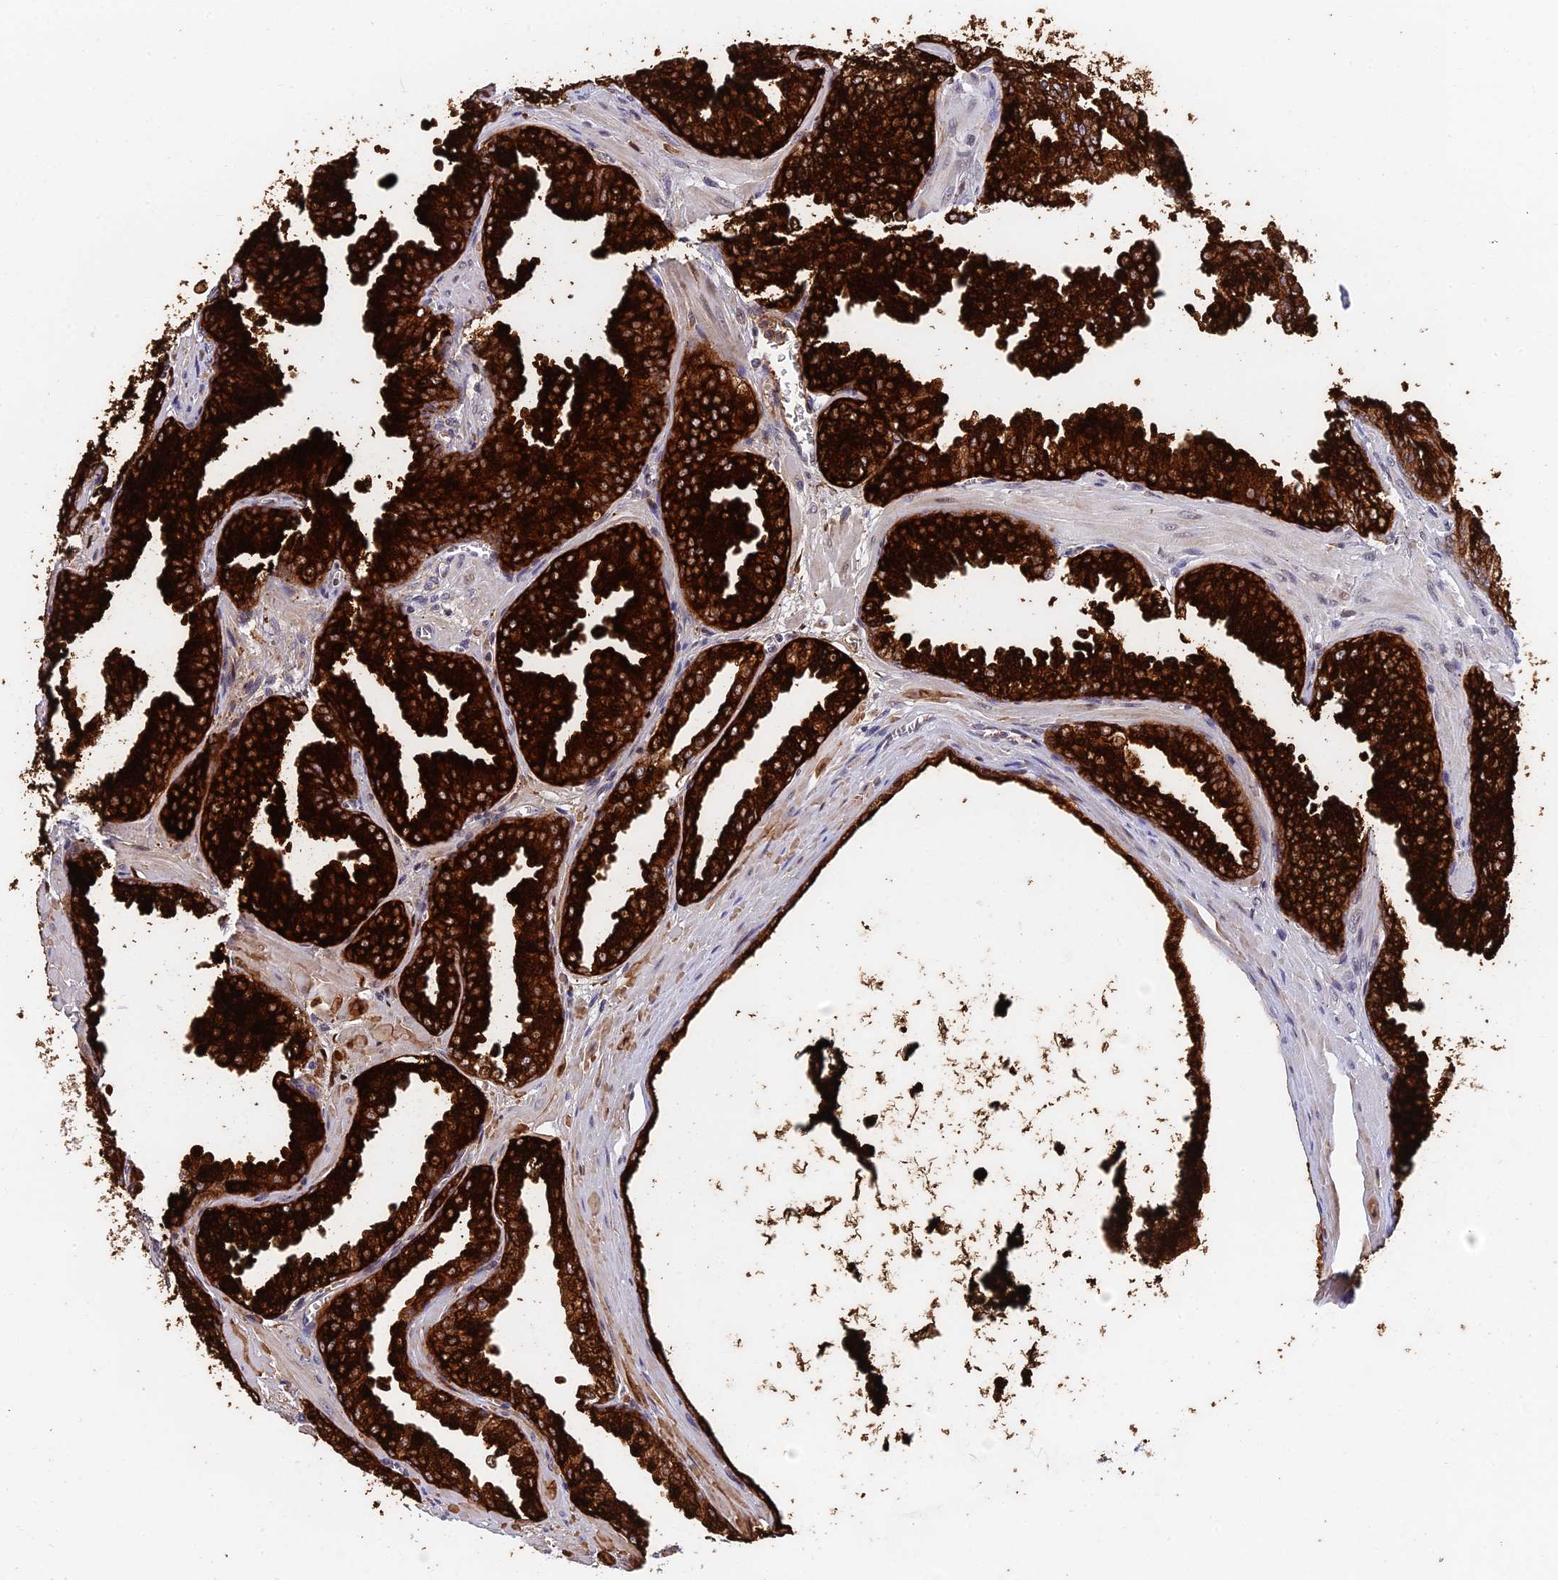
{"staining": {"intensity": "strong", "quantity": ">75%", "location": "cytoplasmic/membranous"}, "tissue": "prostate cancer", "cell_type": "Tumor cells", "image_type": "cancer", "snomed": [{"axis": "morphology", "description": "Adenocarcinoma, Low grade"}, {"axis": "topography", "description": "Prostate"}], "caption": "Prostate cancer stained with a protein marker exhibits strong staining in tumor cells.", "gene": "NSMCE1", "patient": {"sex": "male", "age": 67}}